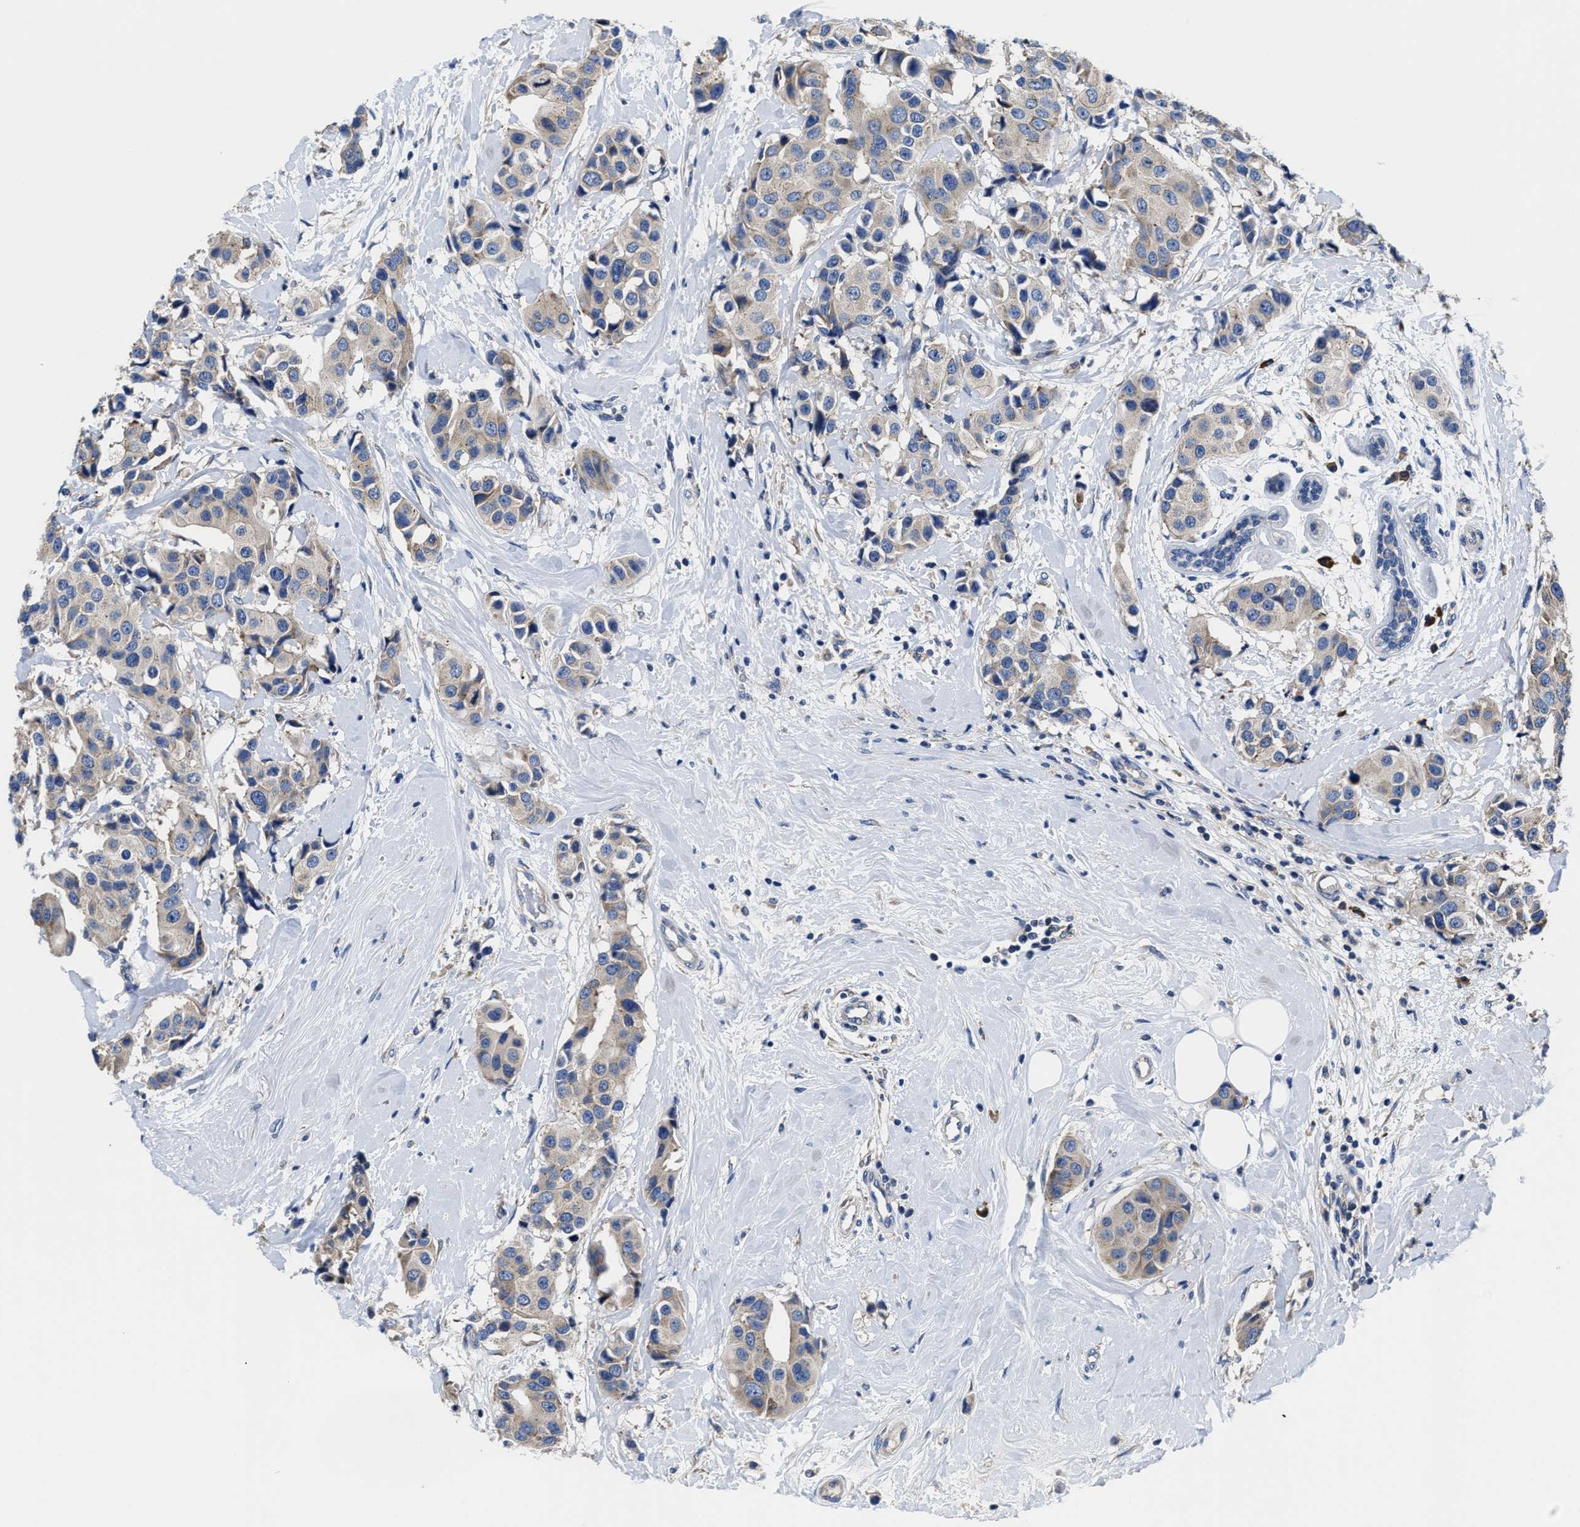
{"staining": {"intensity": "weak", "quantity": "25%-75%", "location": "cytoplasmic/membranous"}, "tissue": "breast cancer", "cell_type": "Tumor cells", "image_type": "cancer", "snomed": [{"axis": "morphology", "description": "Normal tissue, NOS"}, {"axis": "morphology", "description": "Duct carcinoma"}, {"axis": "topography", "description": "Breast"}], "caption": "Brown immunohistochemical staining in human breast cancer demonstrates weak cytoplasmic/membranous expression in approximately 25%-75% of tumor cells.", "gene": "SRPK2", "patient": {"sex": "female", "age": 39}}